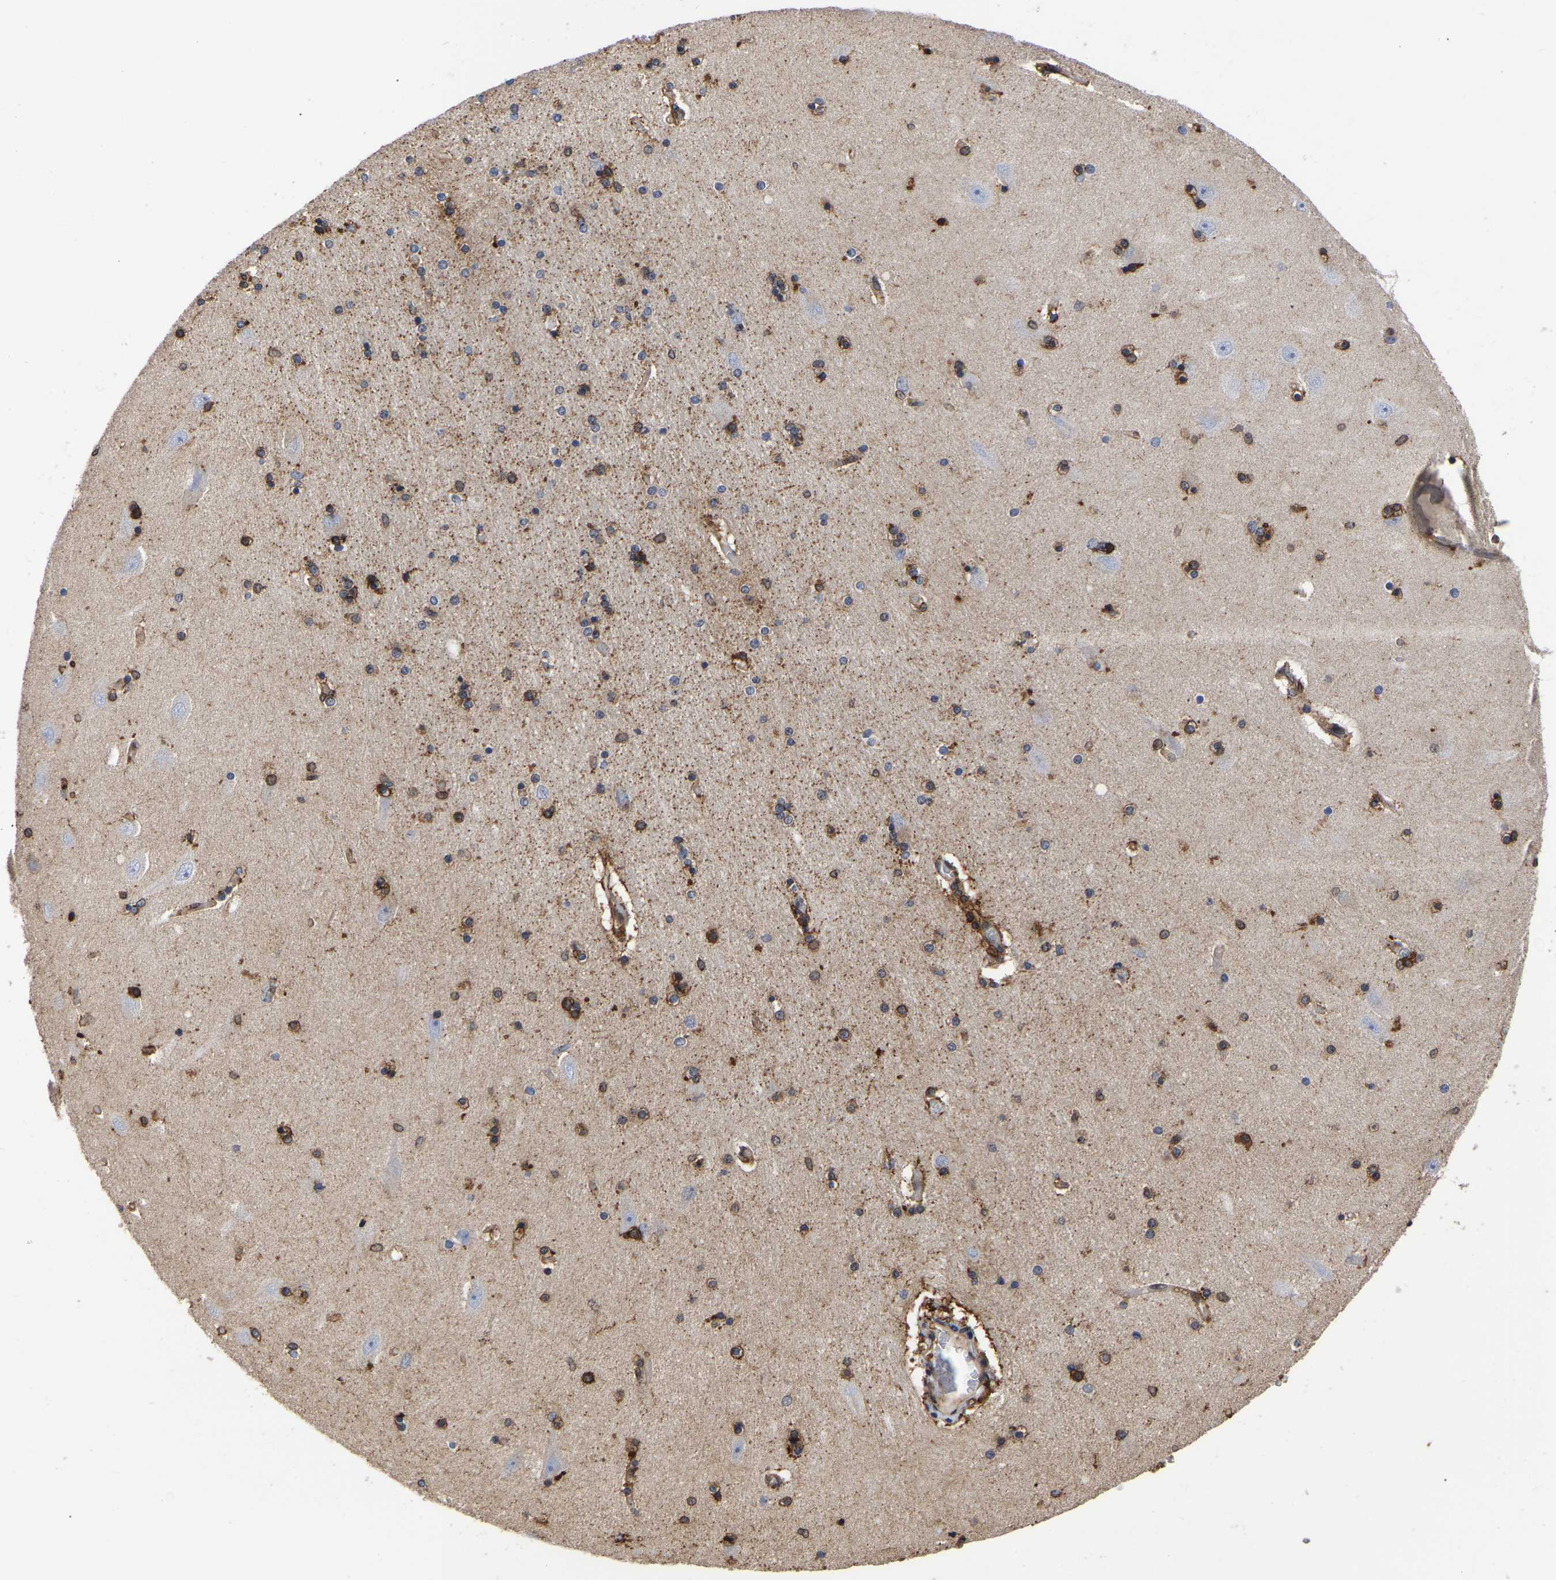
{"staining": {"intensity": "moderate", "quantity": "25%-75%", "location": "cytoplasmic/membranous"}, "tissue": "hippocampus", "cell_type": "Glial cells", "image_type": "normal", "snomed": [{"axis": "morphology", "description": "Normal tissue, NOS"}, {"axis": "topography", "description": "Hippocampus"}], "caption": "A brown stain highlights moderate cytoplasmic/membranous expression of a protein in glial cells of unremarkable hippocampus. (DAB (3,3'-diaminobenzidine) = brown stain, brightfield microscopy at high magnification).", "gene": "LIF", "patient": {"sex": "female", "age": 54}}